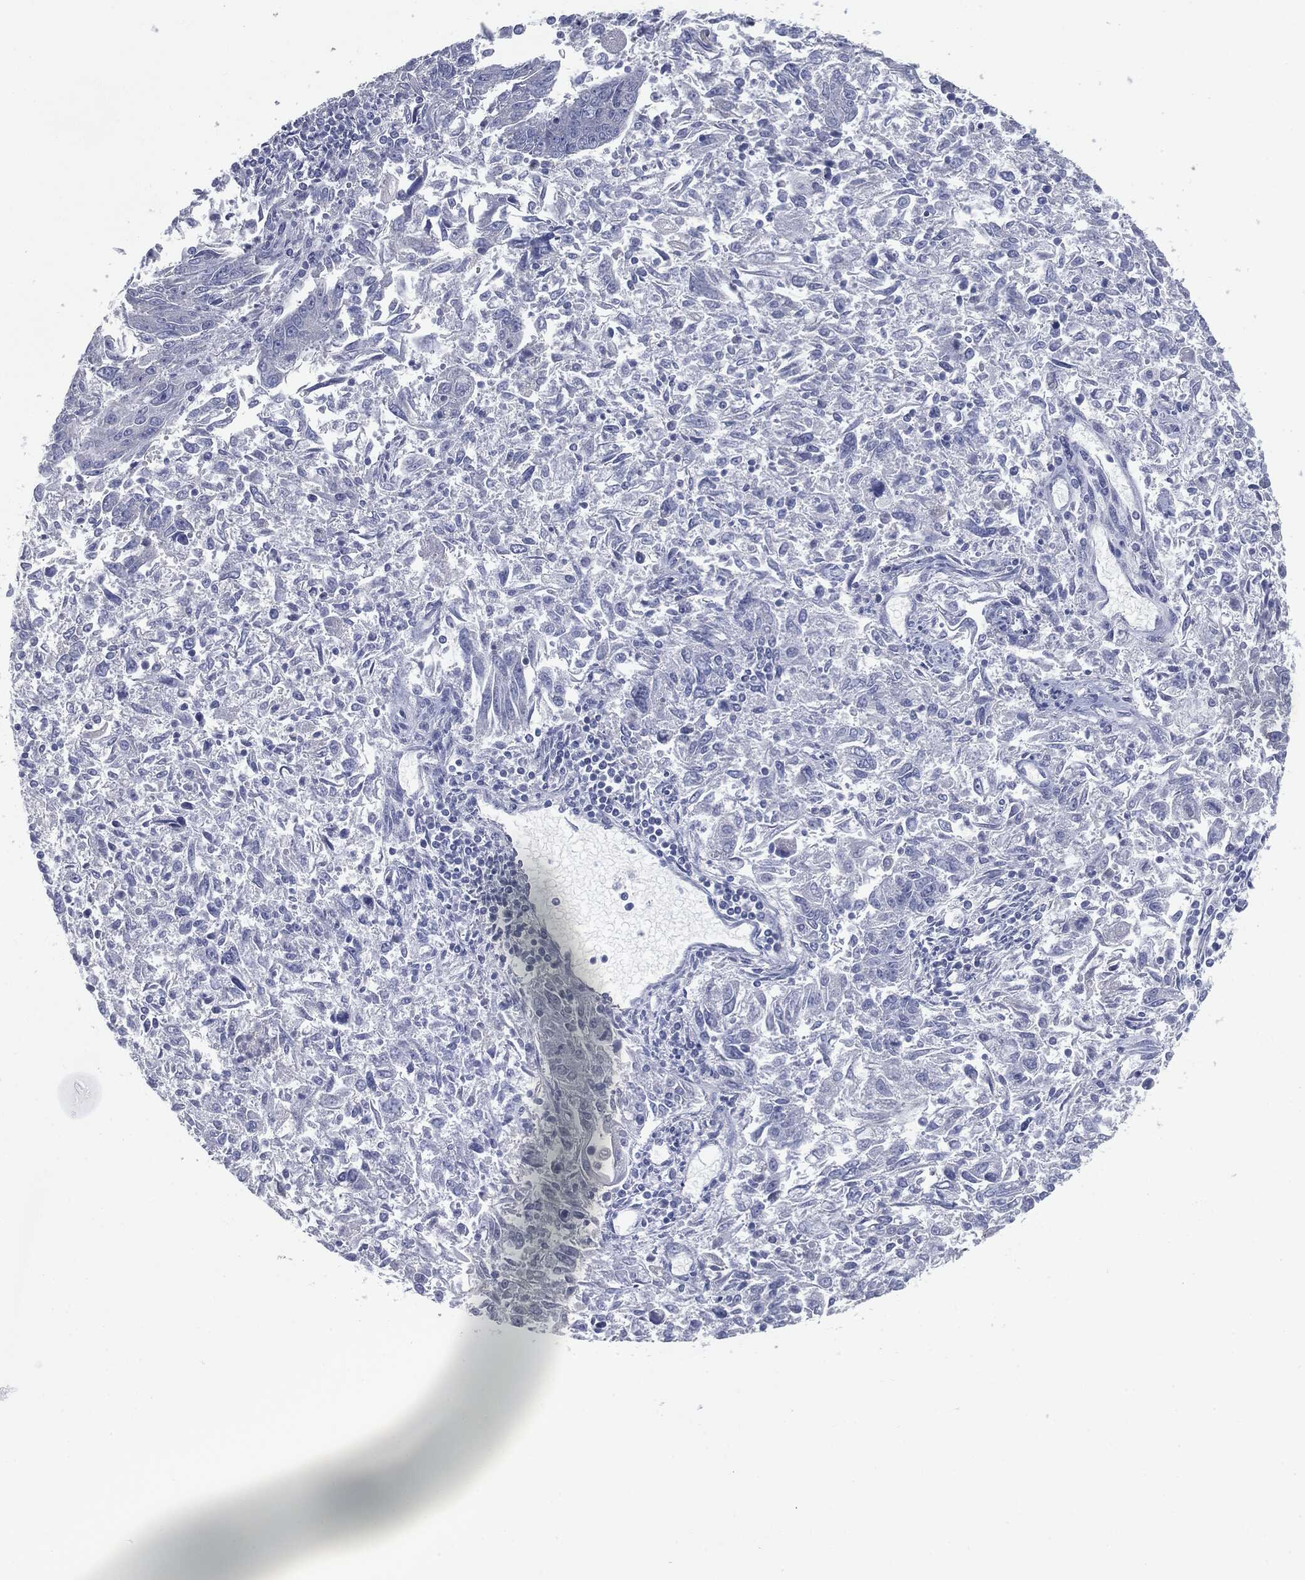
{"staining": {"intensity": "negative", "quantity": "none", "location": "none"}, "tissue": "endometrial cancer", "cell_type": "Tumor cells", "image_type": "cancer", "snomed": [{"axis": "morphology", "description": "Adenocarcinoma, NOS"}, {"axis": "topography", "description": "Endometrium"}], "caption": "Protein analysis of adenocarcinoma (endometrial) demonstrates no significant expression in tumor cells.", "gene": "CAV3", "patient": {"sex": "female", "age": 42}}